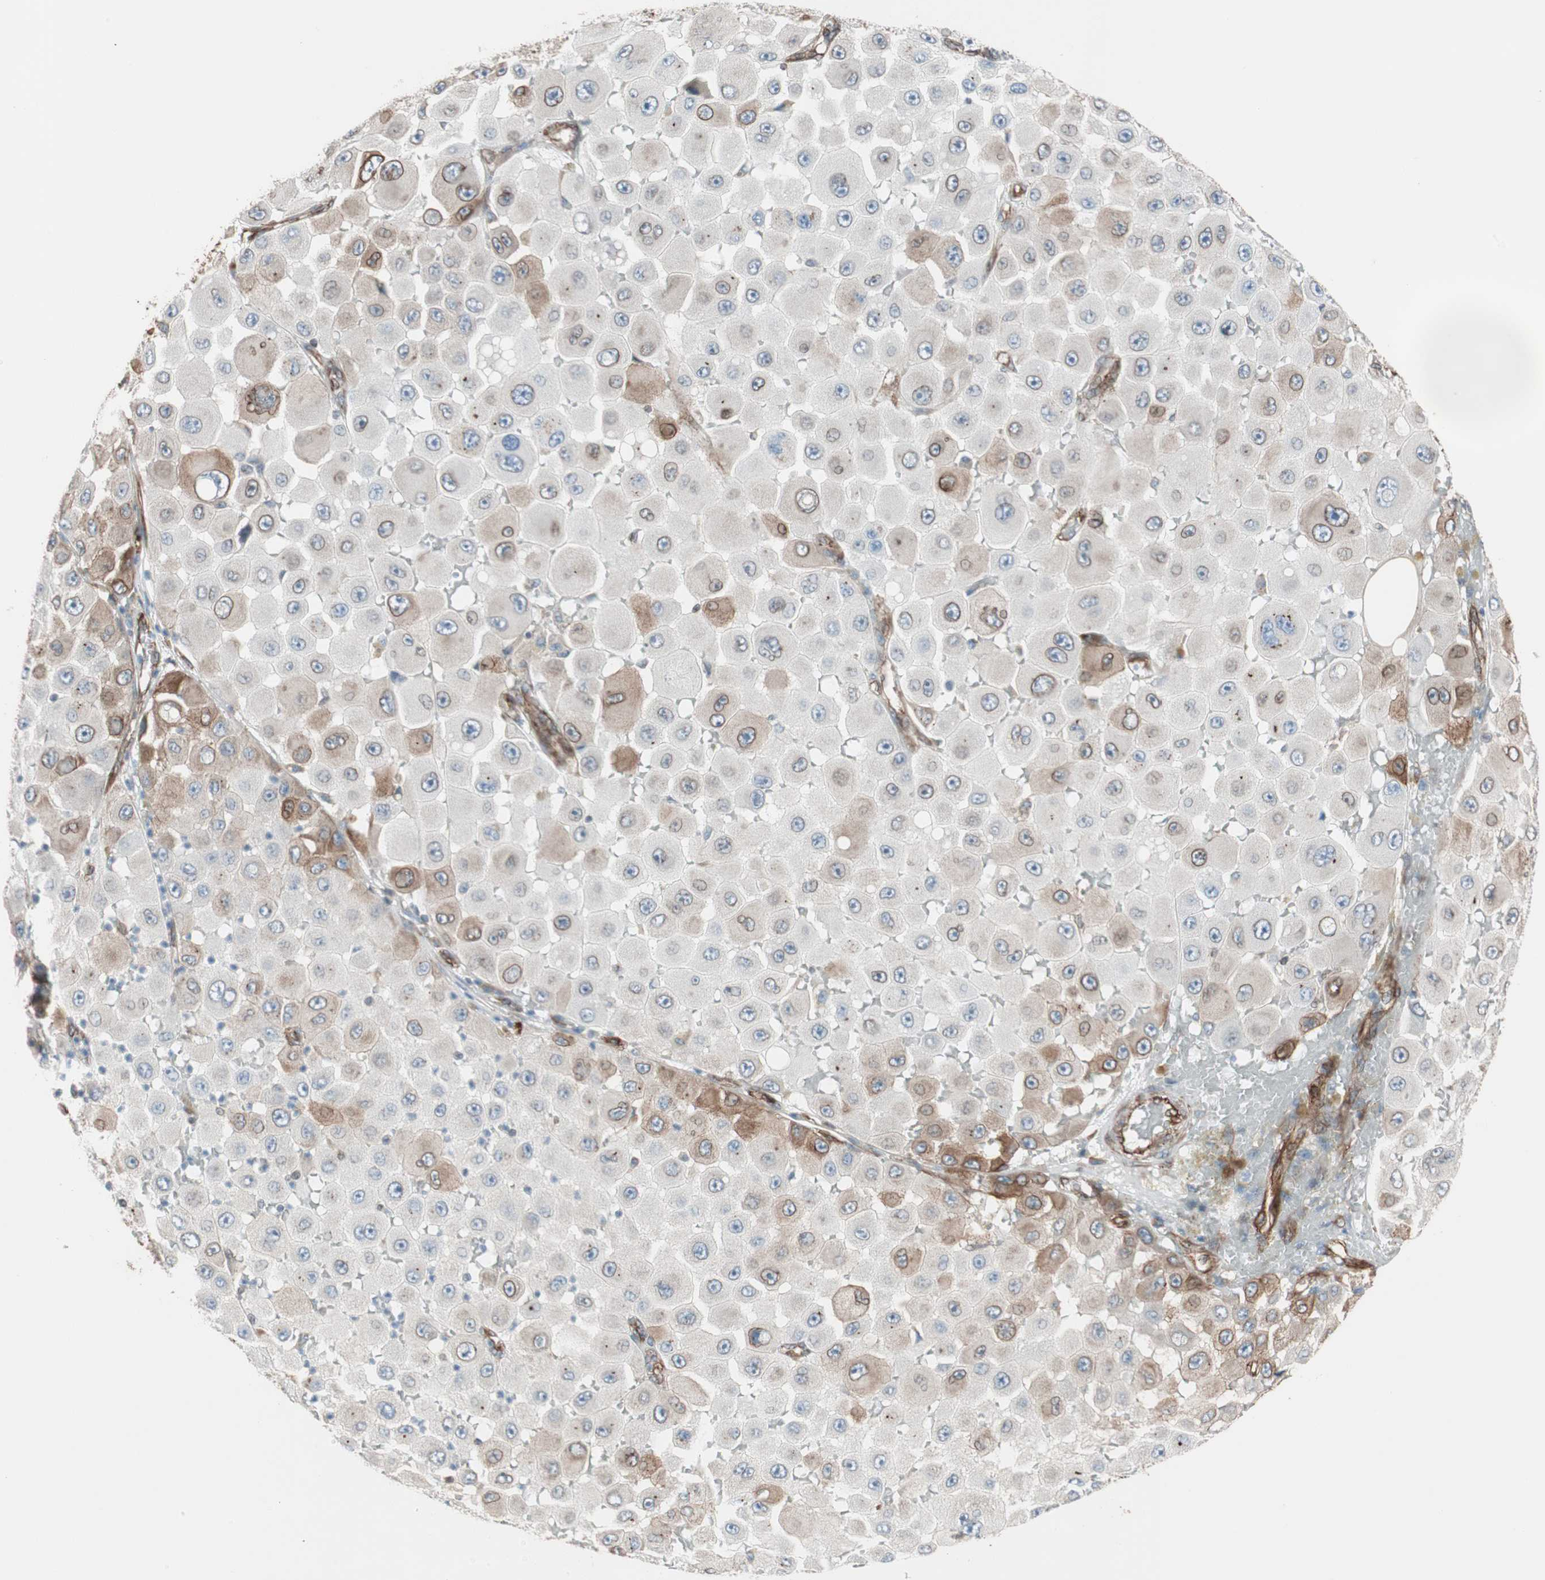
{"staining": {"intensity": "moderate", "quantity": "<25%", "location": "cytoplasmic/membranous"}, "tissue": "melanoma", "cell_type": "Tumor cells", "image_type": "cancer", "snomed": [{"axis": "morphology", "description": "Malignant melanoma, NOS"}, {"axis": "topography", "description": "Skin"}], "caption": "Immunohistochemistry (IHC) (DAB) staining of human malignant melanoma displays moderate cytoplasmic/membranous protein staining in about <25% of tumor cells.", "gene": "TCTA", "patient": {"sex": "female", "age": 81}}